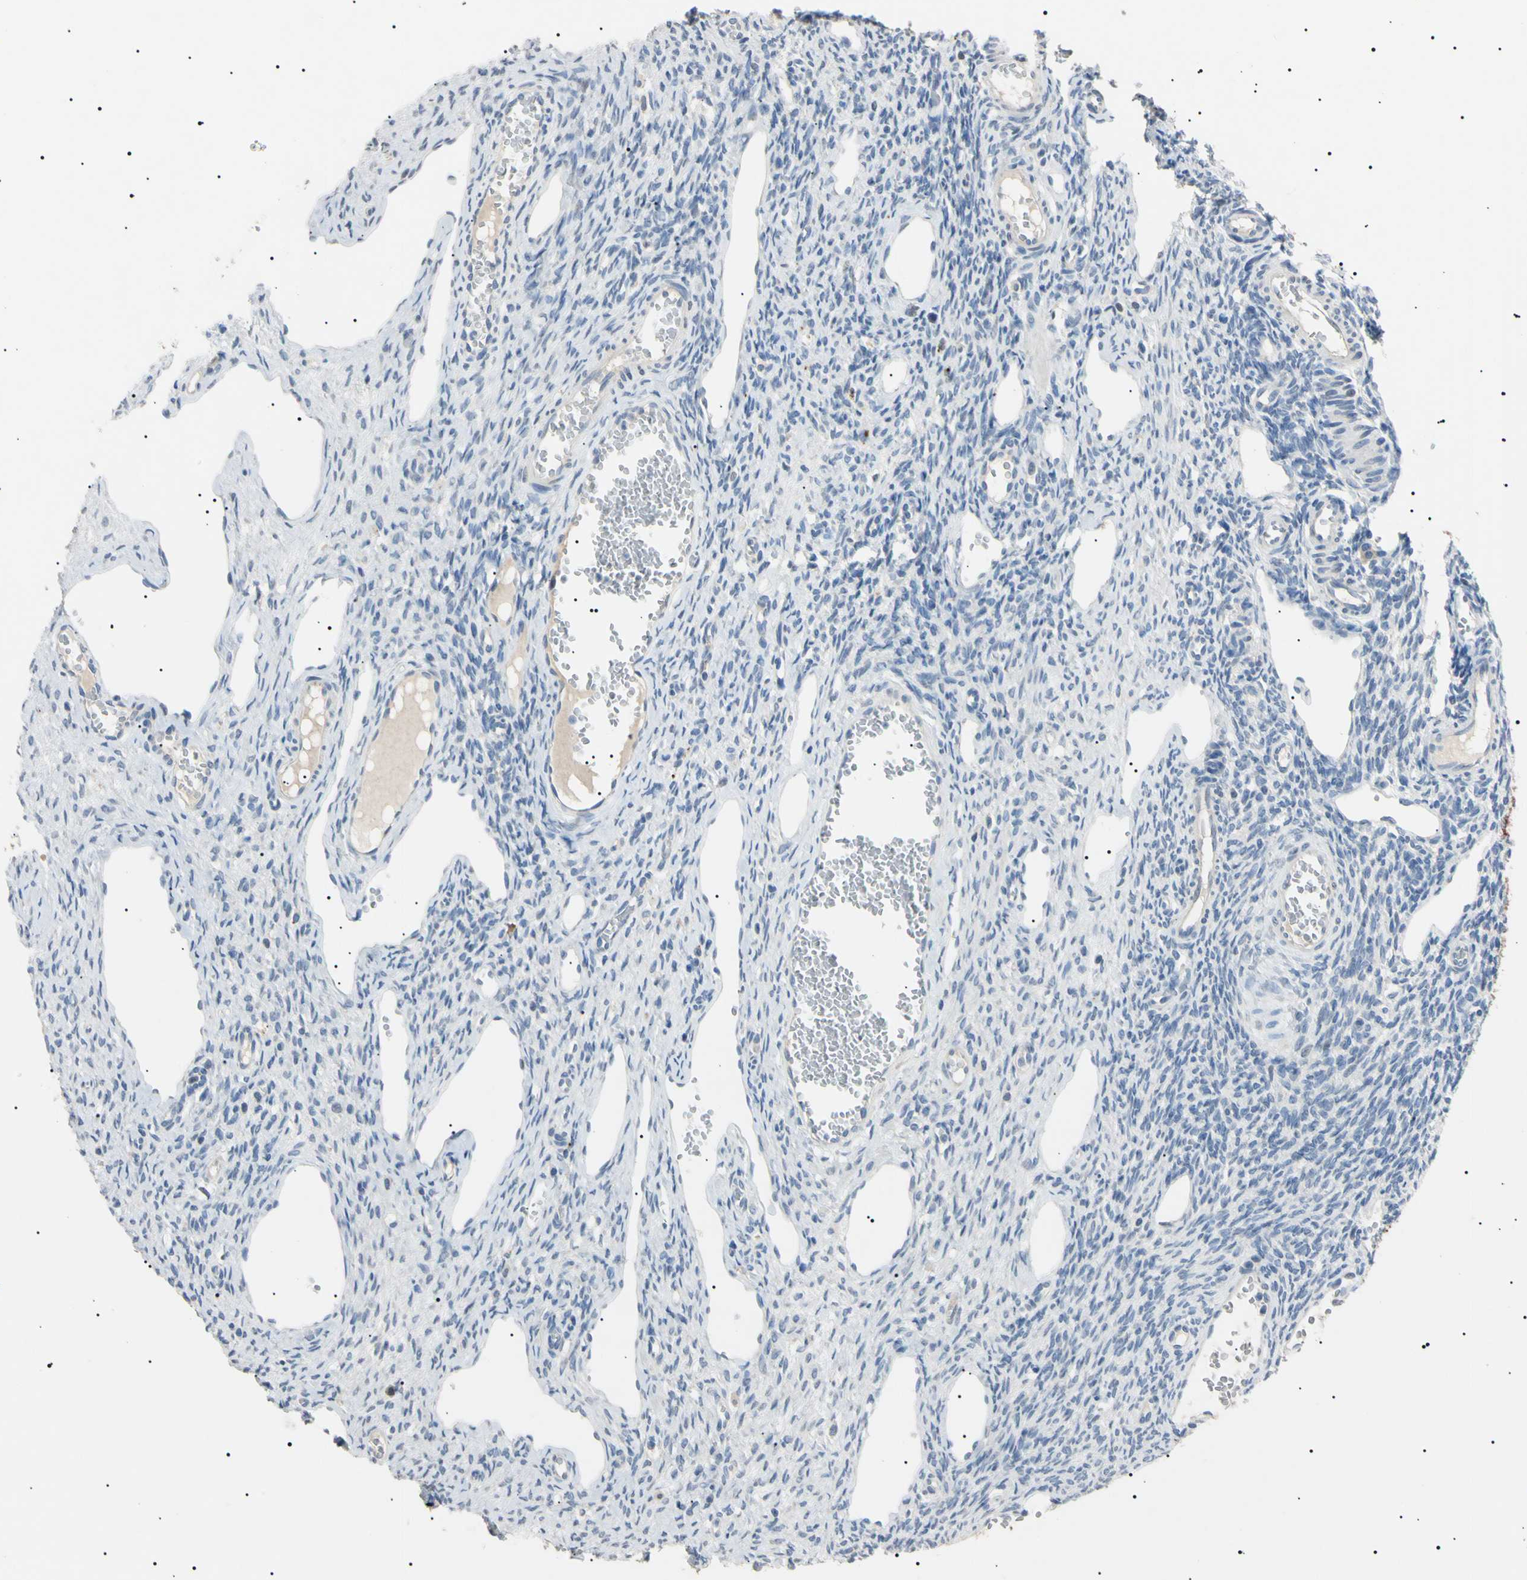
{"staining": {"intensity": "negative", "quantity": "none", "location": "none"}, "tissue": "ovary", "cell_type": "Ovarian stroma cells", "image_type": "normal", "snomed": [{"axis": "morphology", "description": "Normal tissue, NOS"}, {"axis": "topography", "description": "Ovary"}], "caption": "This is an immunohistochemistry (IHC) image of normal human ovary. There is no expression in ovarian stroma cells.", "gene": "CGB3", "patient": {"sex": "female", "age": 33}}